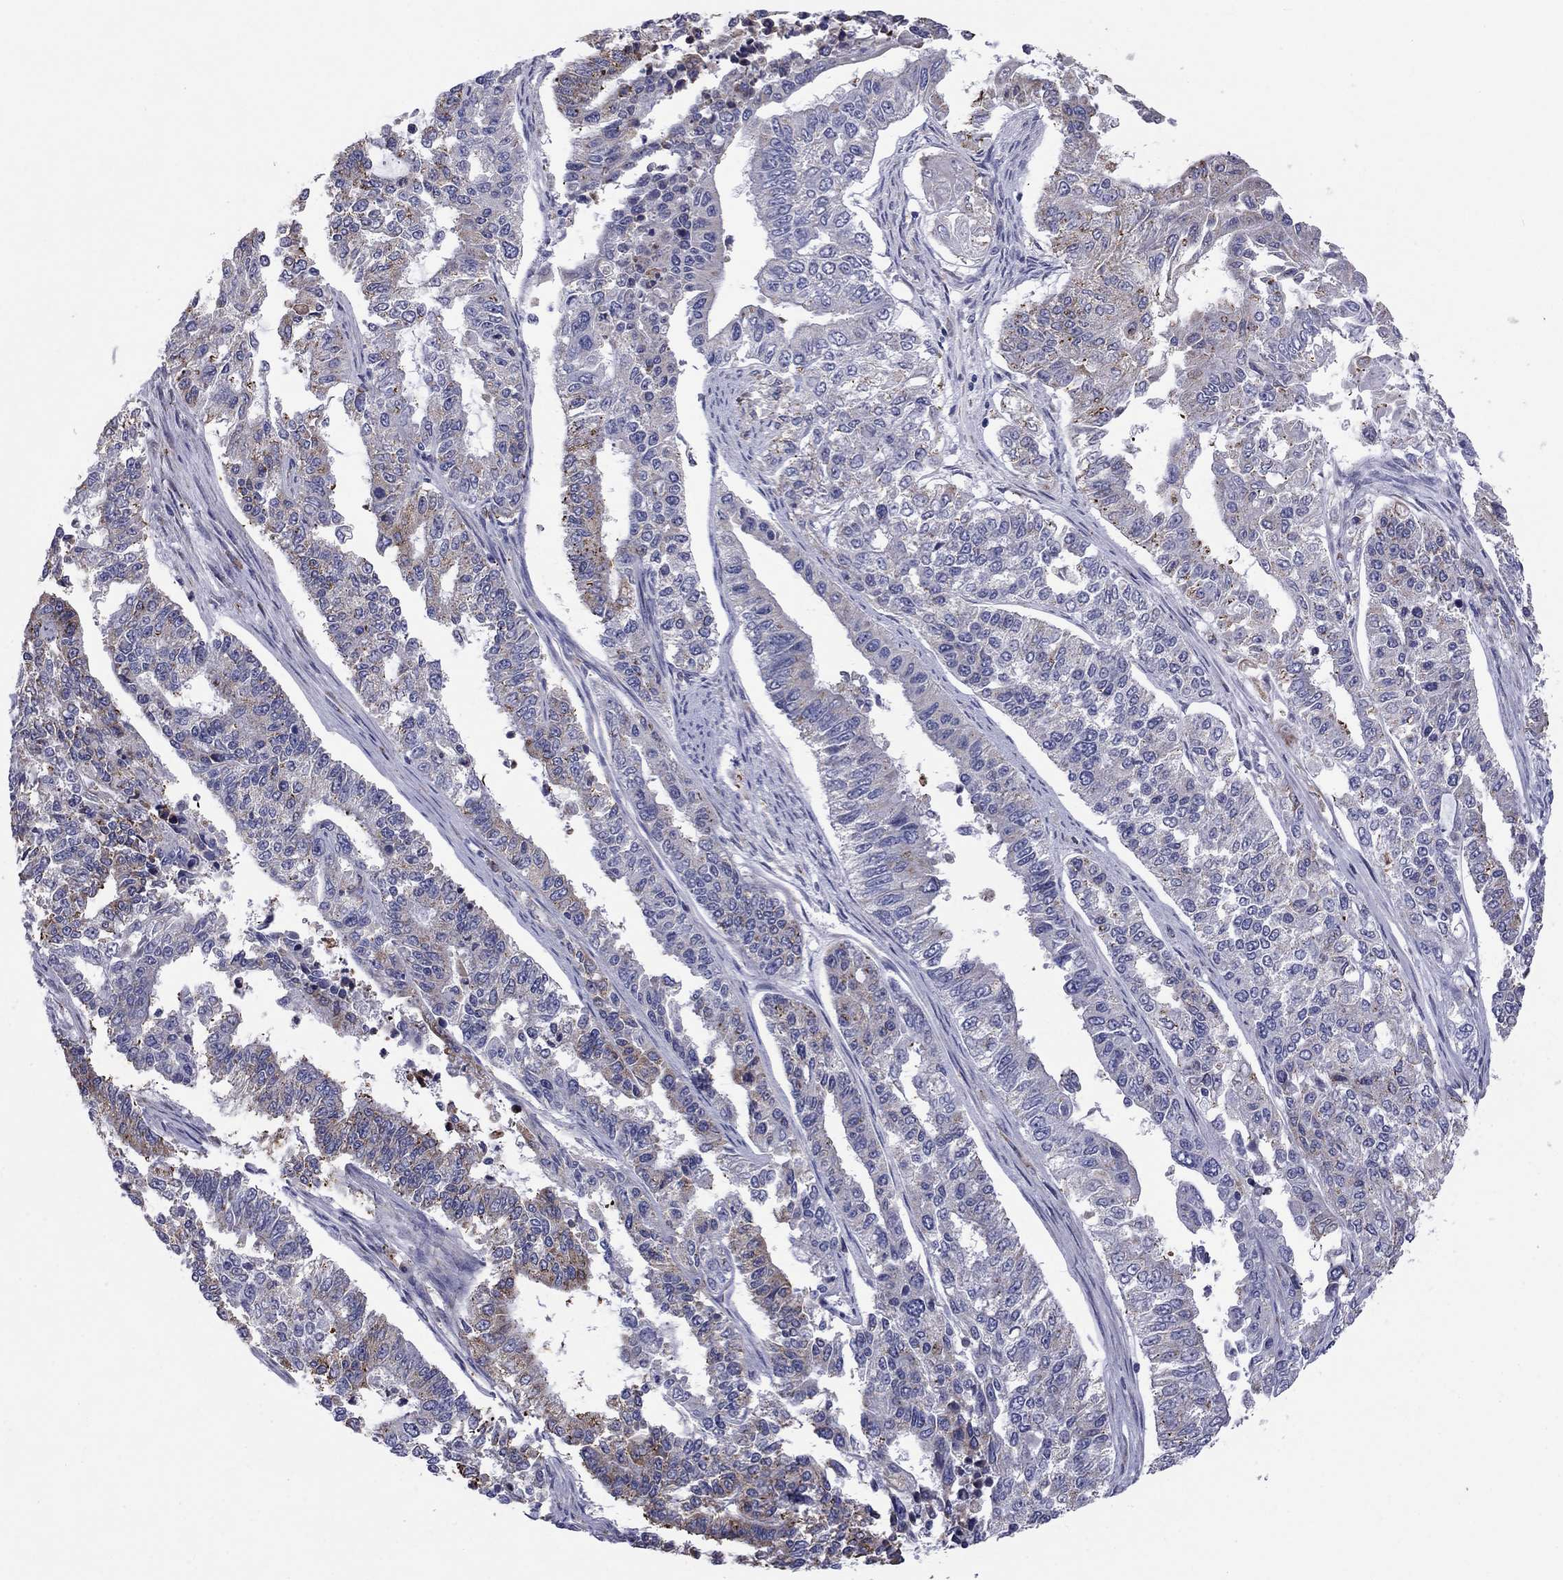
{"staining": {"intensity": "moderate", "quantity": "<25%", "location": "cytoplasmic/membranous"}, "tissue": "endometrial cancer", "cell_type": "Tumor cells", "image_type": "cancer", "snomed": [{"axis": "morphology", "description": "Adenocarcinoma, NOS"}, {"axis": "topography", "description": "Uterus"}], "caption": "The micrograph exhibits immunohistochemical staining of endometrial adenocarcinoma. There is moderate cytoplasmic/membranous staining is present in about <25% of tumor cells.", "gene": "TMPRSS11A", "patient": {"sex": "female", "age": 59}}